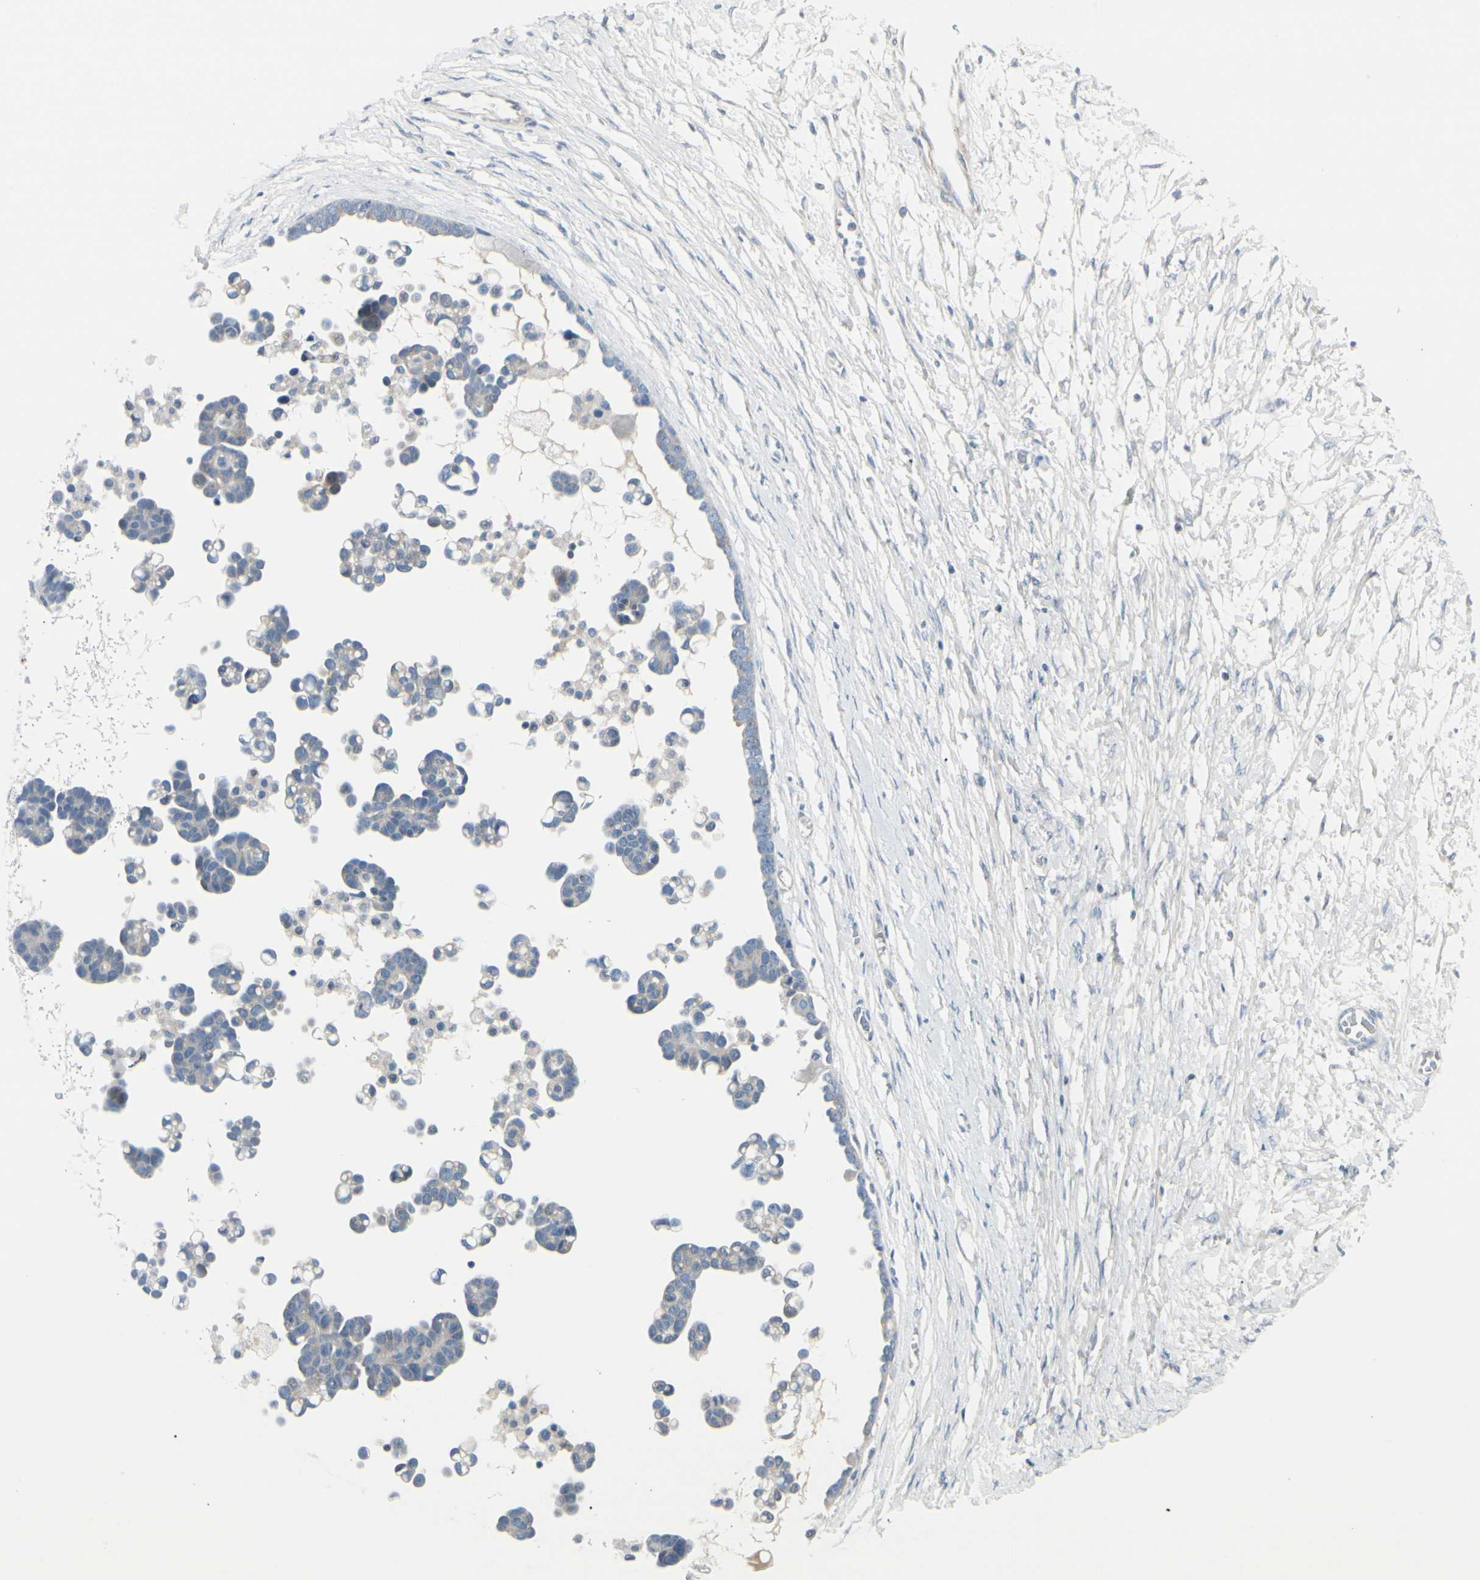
{"staining": {"intensity": "negative", "quantity": "none", "location": "none"}, "tissue": "ovarian cancer", "cell_type": "Tumor cells", "image_type": "cancer", "snomed": [{"axis": "morphology", "description": "Cystadenocarcinoma, serous, NOS"}, {"axis": "topography", "description": "Ovary"}], "caption": "Tumor cells are negative for protein expression in human ovarian cancer (serous cystadenocarcinoma).", "gene": "CDHR5", "patient": {"sex": "female", "age": 54}}